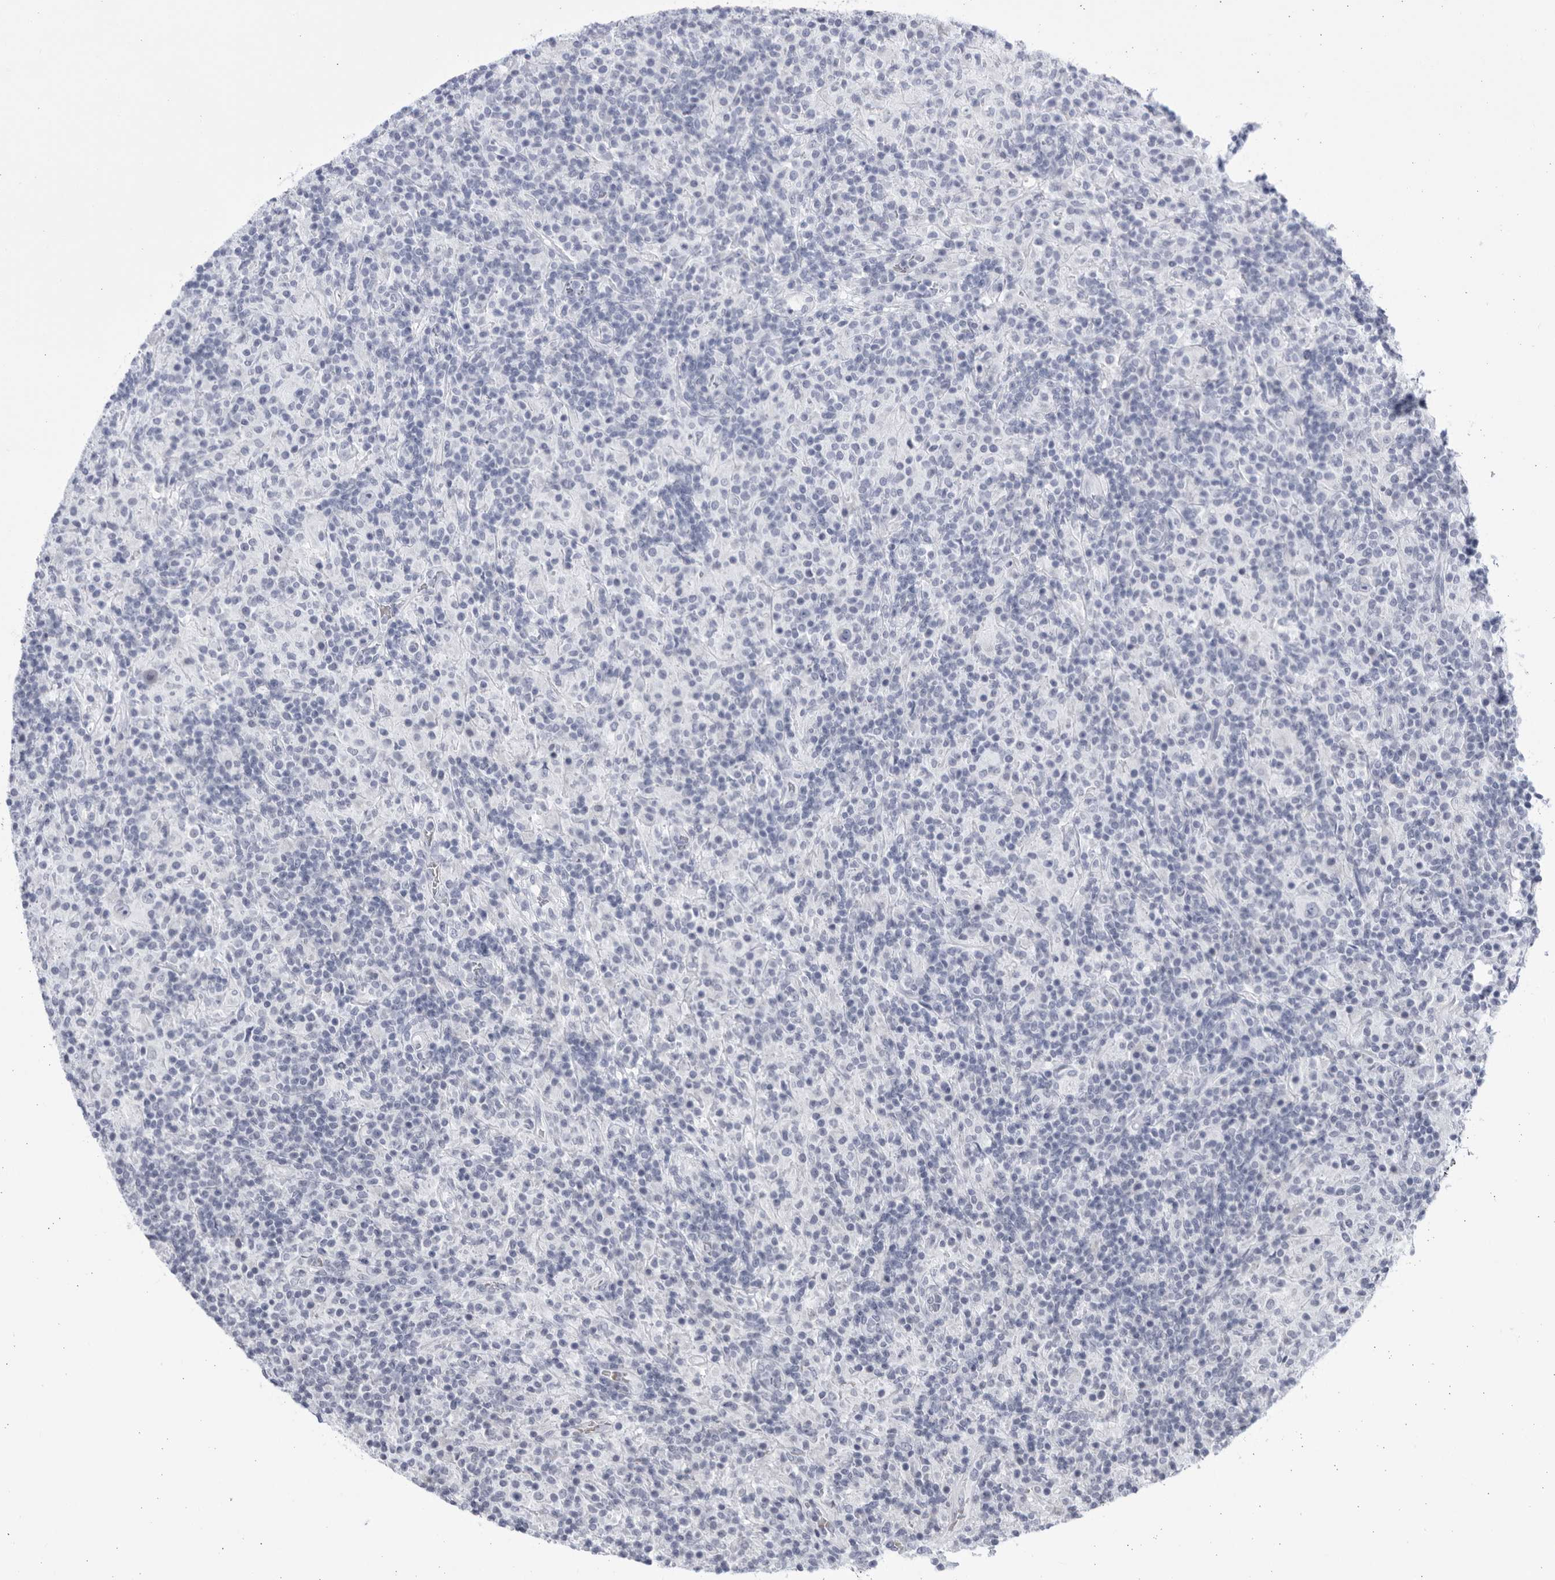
{"staining": {"intensity": "negative", "quantity": "none", "location": "none"}, "tissue": "lymphoma", "cell_type": "Tumor cells", "image_type": "cancer", "snomed": [{"axis": "morphology", "description": "Hodgkin's disease, NOS"}, {"axis": "topography", "description": "Lymph node"}], "caption": "A high-resolution micrograph shows immunohistochemistry staining of Hodgkin's disease, which shows no significant positivity in tumor cells.", "gene": "CCDC181", "patient": {"sex": "male", "age": 70}}